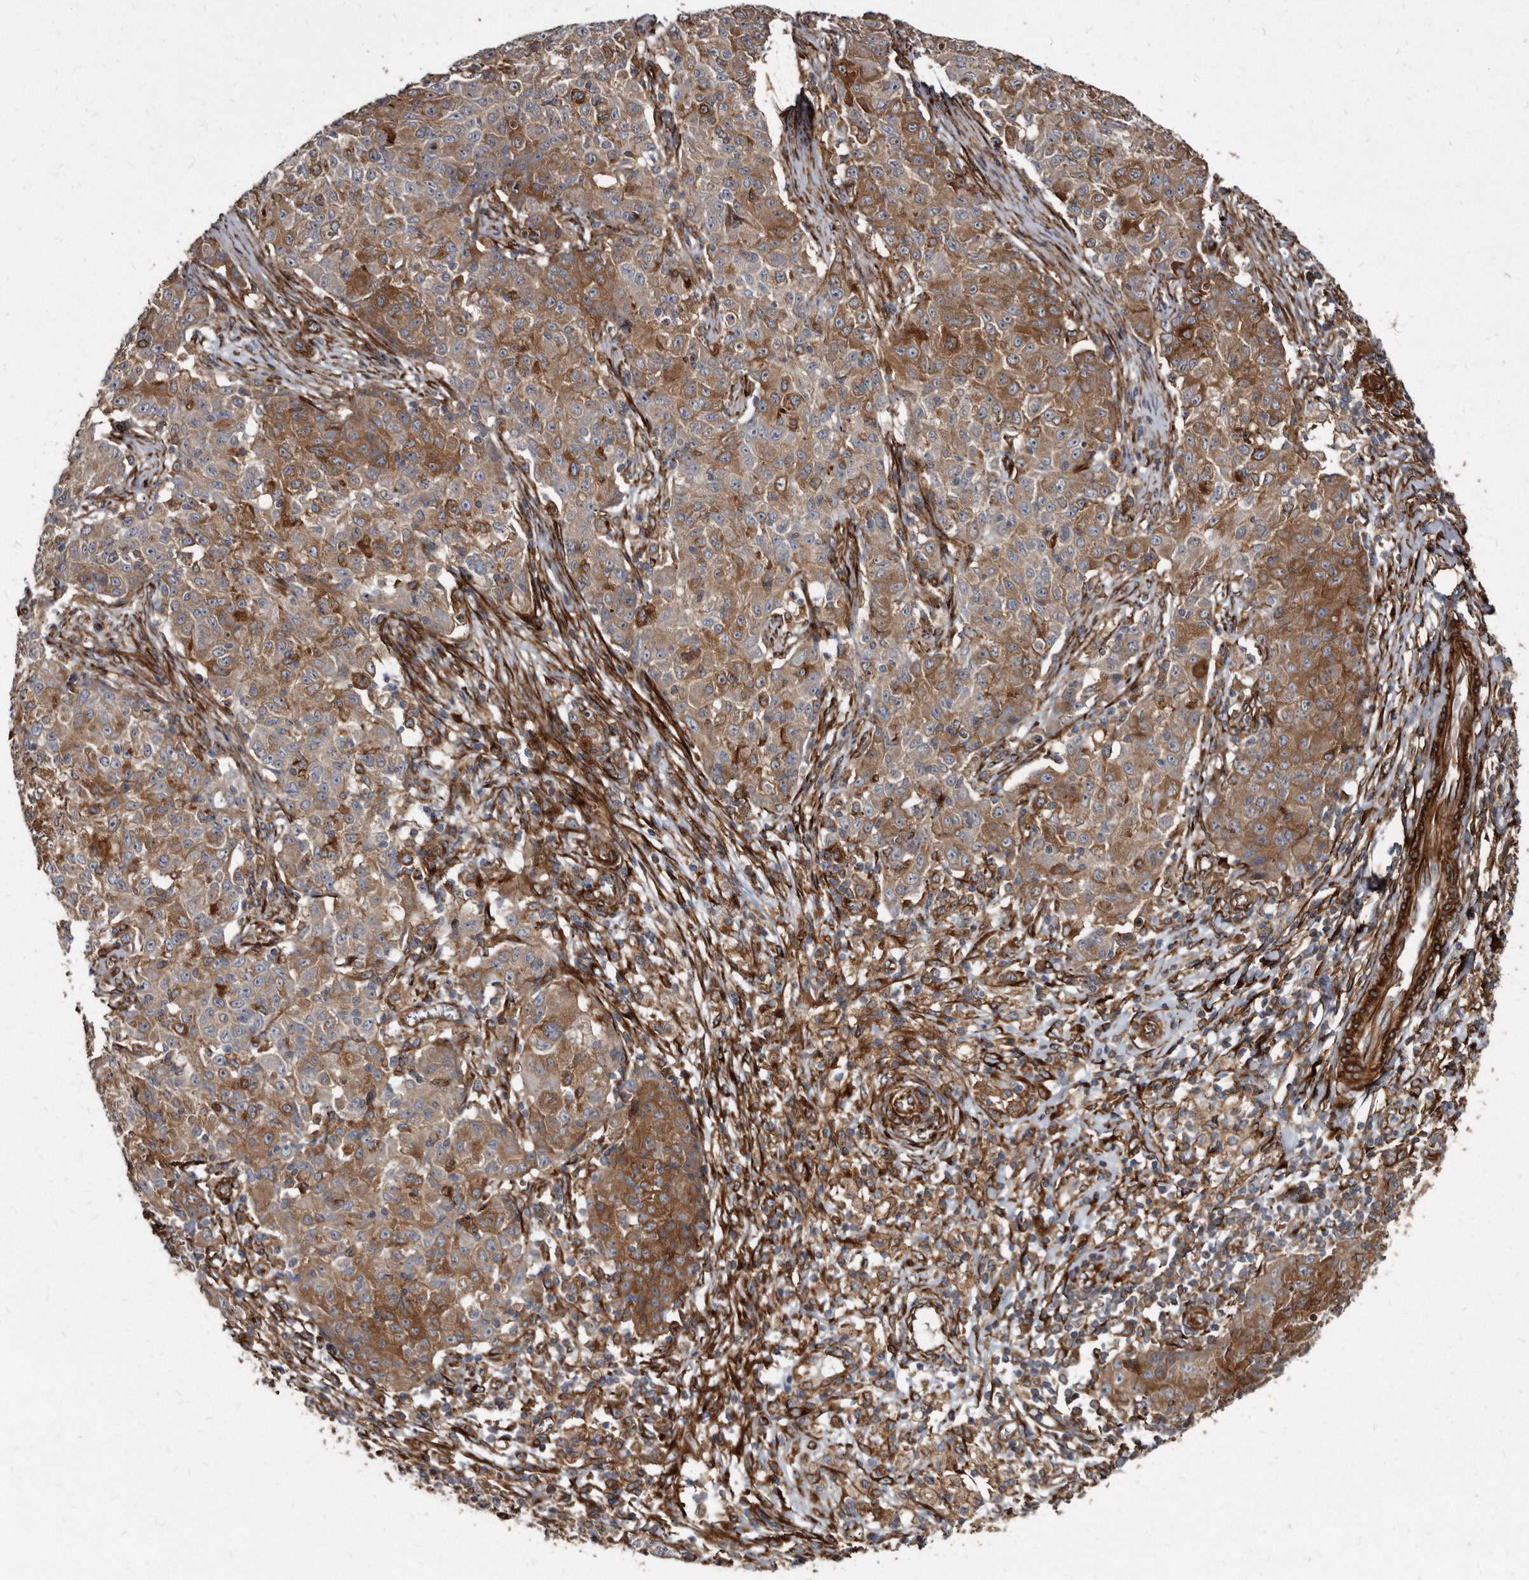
{"staining": {"intensity": "moderate", "quantity": ">75%", "location": "cytoplasmic/membranous"}, "tissue": "ovarian cancer", "cell_type": "Tumor cells", "image_type": "cancer", "snomed": [{"axis": "morphology", "description": "Carcinoma, endometroid"}, {"axis": "topography", "description": "Ovary"}], "caption": "Protein staining reveals moderate cytoplasmic/membranous expression in about >75% of tumor cells in ovarian cancer. The protein of interest is stained brown, and the nuclei are stained in blue (DAB (3,3'-diaminobenzidine) IHC with brightfield microscopy, high magnification).", "gene": "KCTD20", "patient": {"sex": "female", "age": 42}}